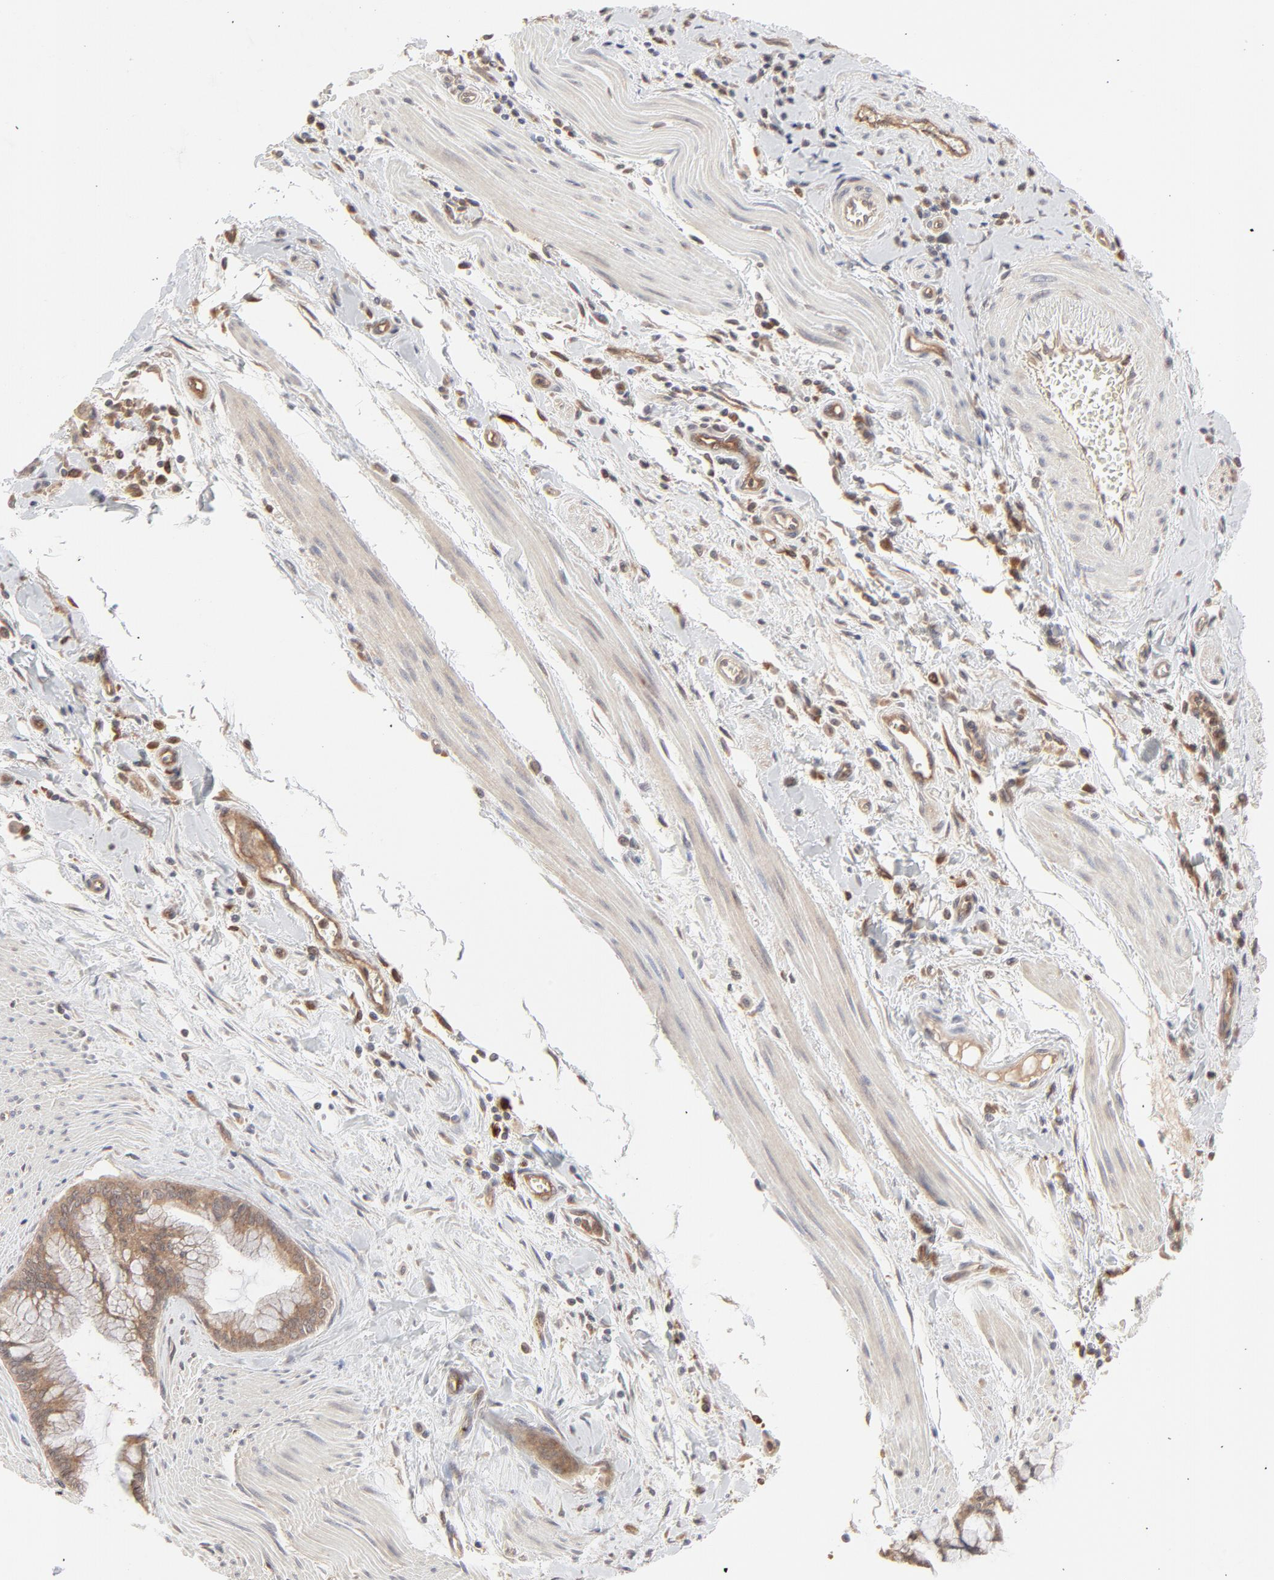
{"staining": {"intensity": "moderate", "quantity": ">75%", "location": "cytoplasmic/membranous"}, "tissue": "pancreatic cancer", "cell_type": "Tumor cells", "image_type": "cancer", "snomed": [{"axis": "morphology", "description": "Adenocarcinoma, NOS"}, {"axis": "topography", "description": "Pancreas"}], "caption": "Immunohistochemical staining of human adenocarcinoma (pancreatic) shows moderate cytoplasmic/membranous protein positivity in about >75% of tumor cells.", "gene": "RAB5C", "patient": {"sex": "male", "age": 59}}